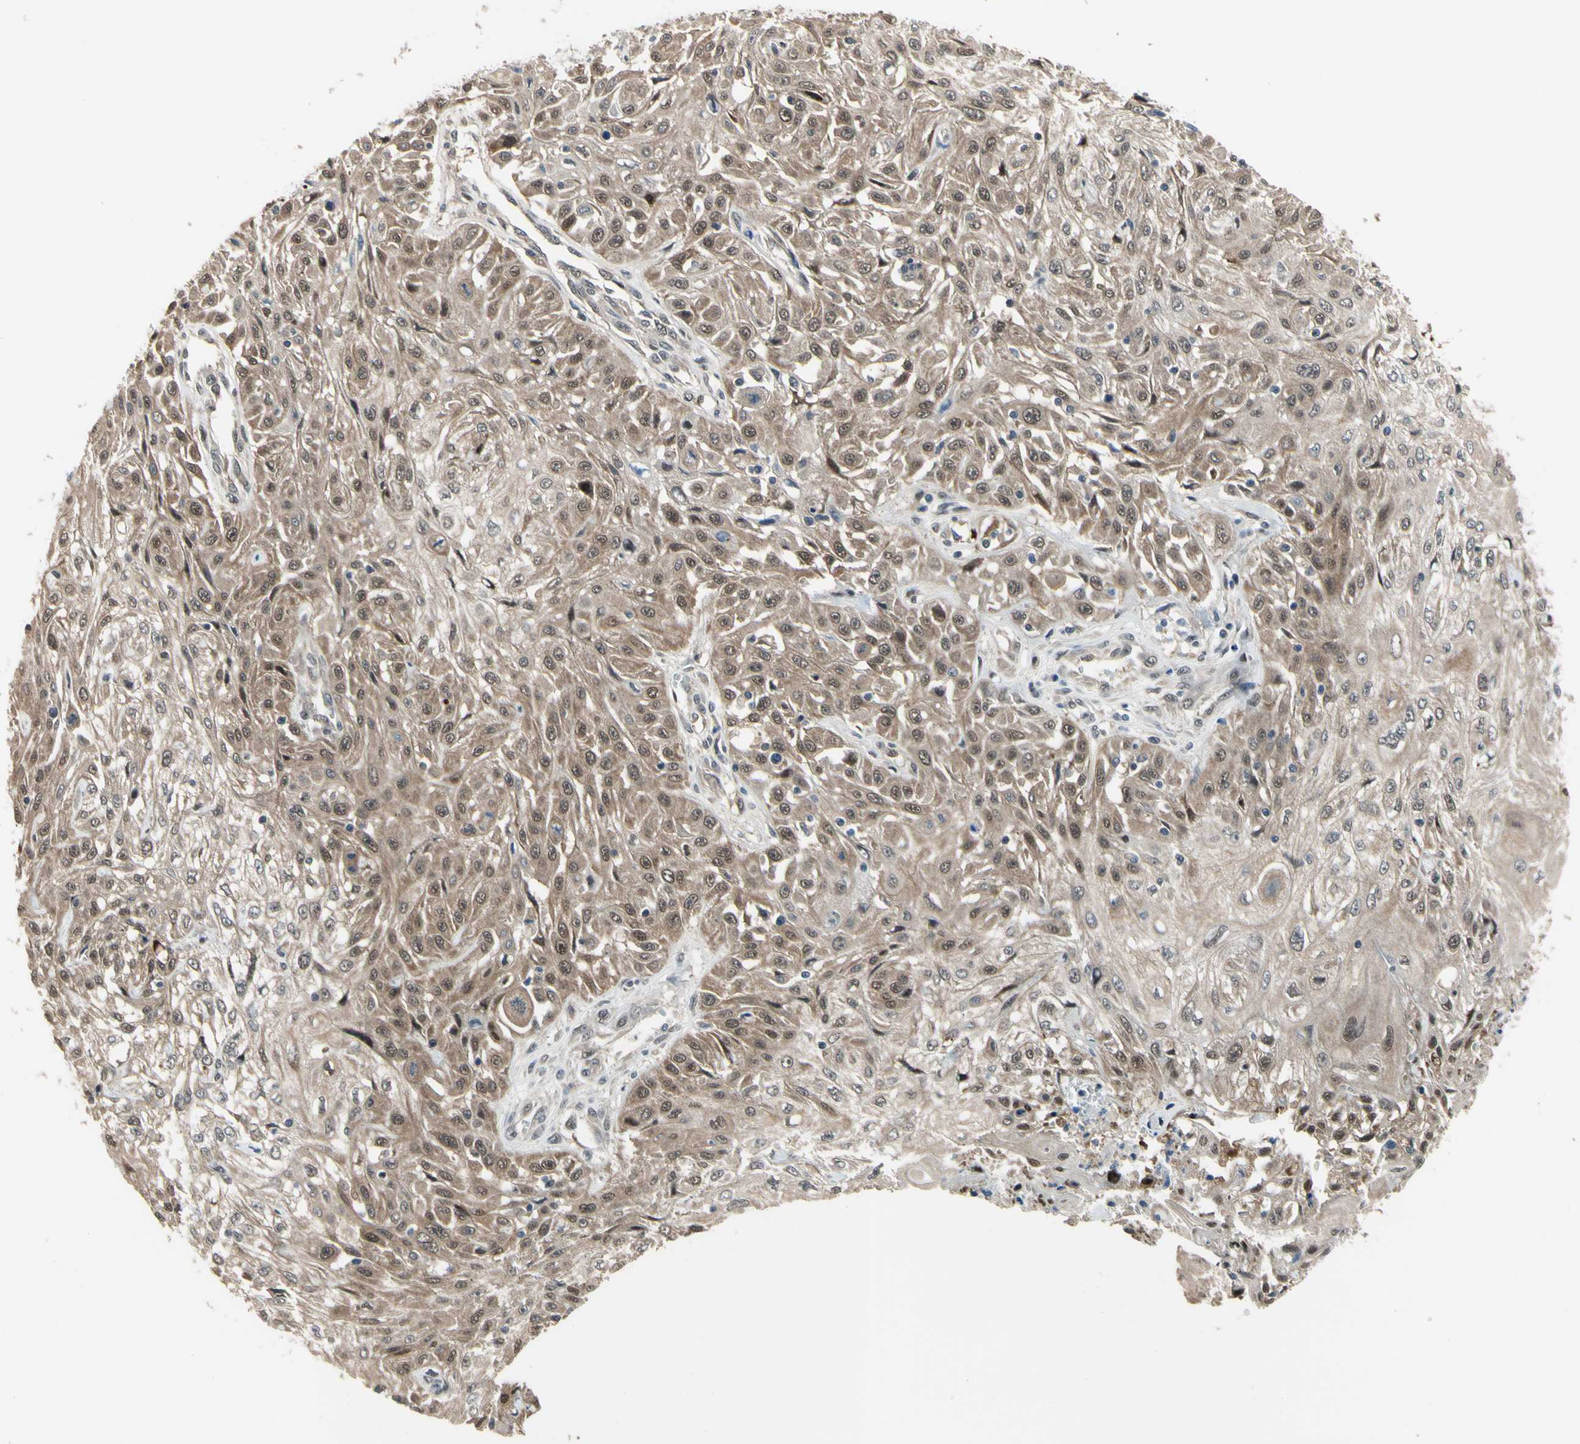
{"staining": {"intensity": "moderate", "quantity": "25%-75%", "location": "cytoplasmic/membranous,nuclear"}, "tissue": "skin cancer", "cell_type": "Tumor cells", "image_type": "cancer", "snomed": [{"axis": "morphology", "description": "Squamous cell carcinoma, NOS"}, {"axis": "morphology", "description": "Squamous cell carcinoma, metastatic, NOS"}, {"axis": "topography", "description": "Skin"}, {"axis": "topography", "description": "Lymph node"}], "caption": "IHC of human skin cancer demonstrates medium levels of moderate cytoplasmic/membranous and nuclear staining in approximately 25%-75% of tumor cells. The staining was performed using DAB (3,3'-diaminobenzidine), with brown indicating positive protein expression. Nuclei are stained blue with hematoxylin.", "gene": "HSPA4", "patient": {"sex": "male", "age": 75}}